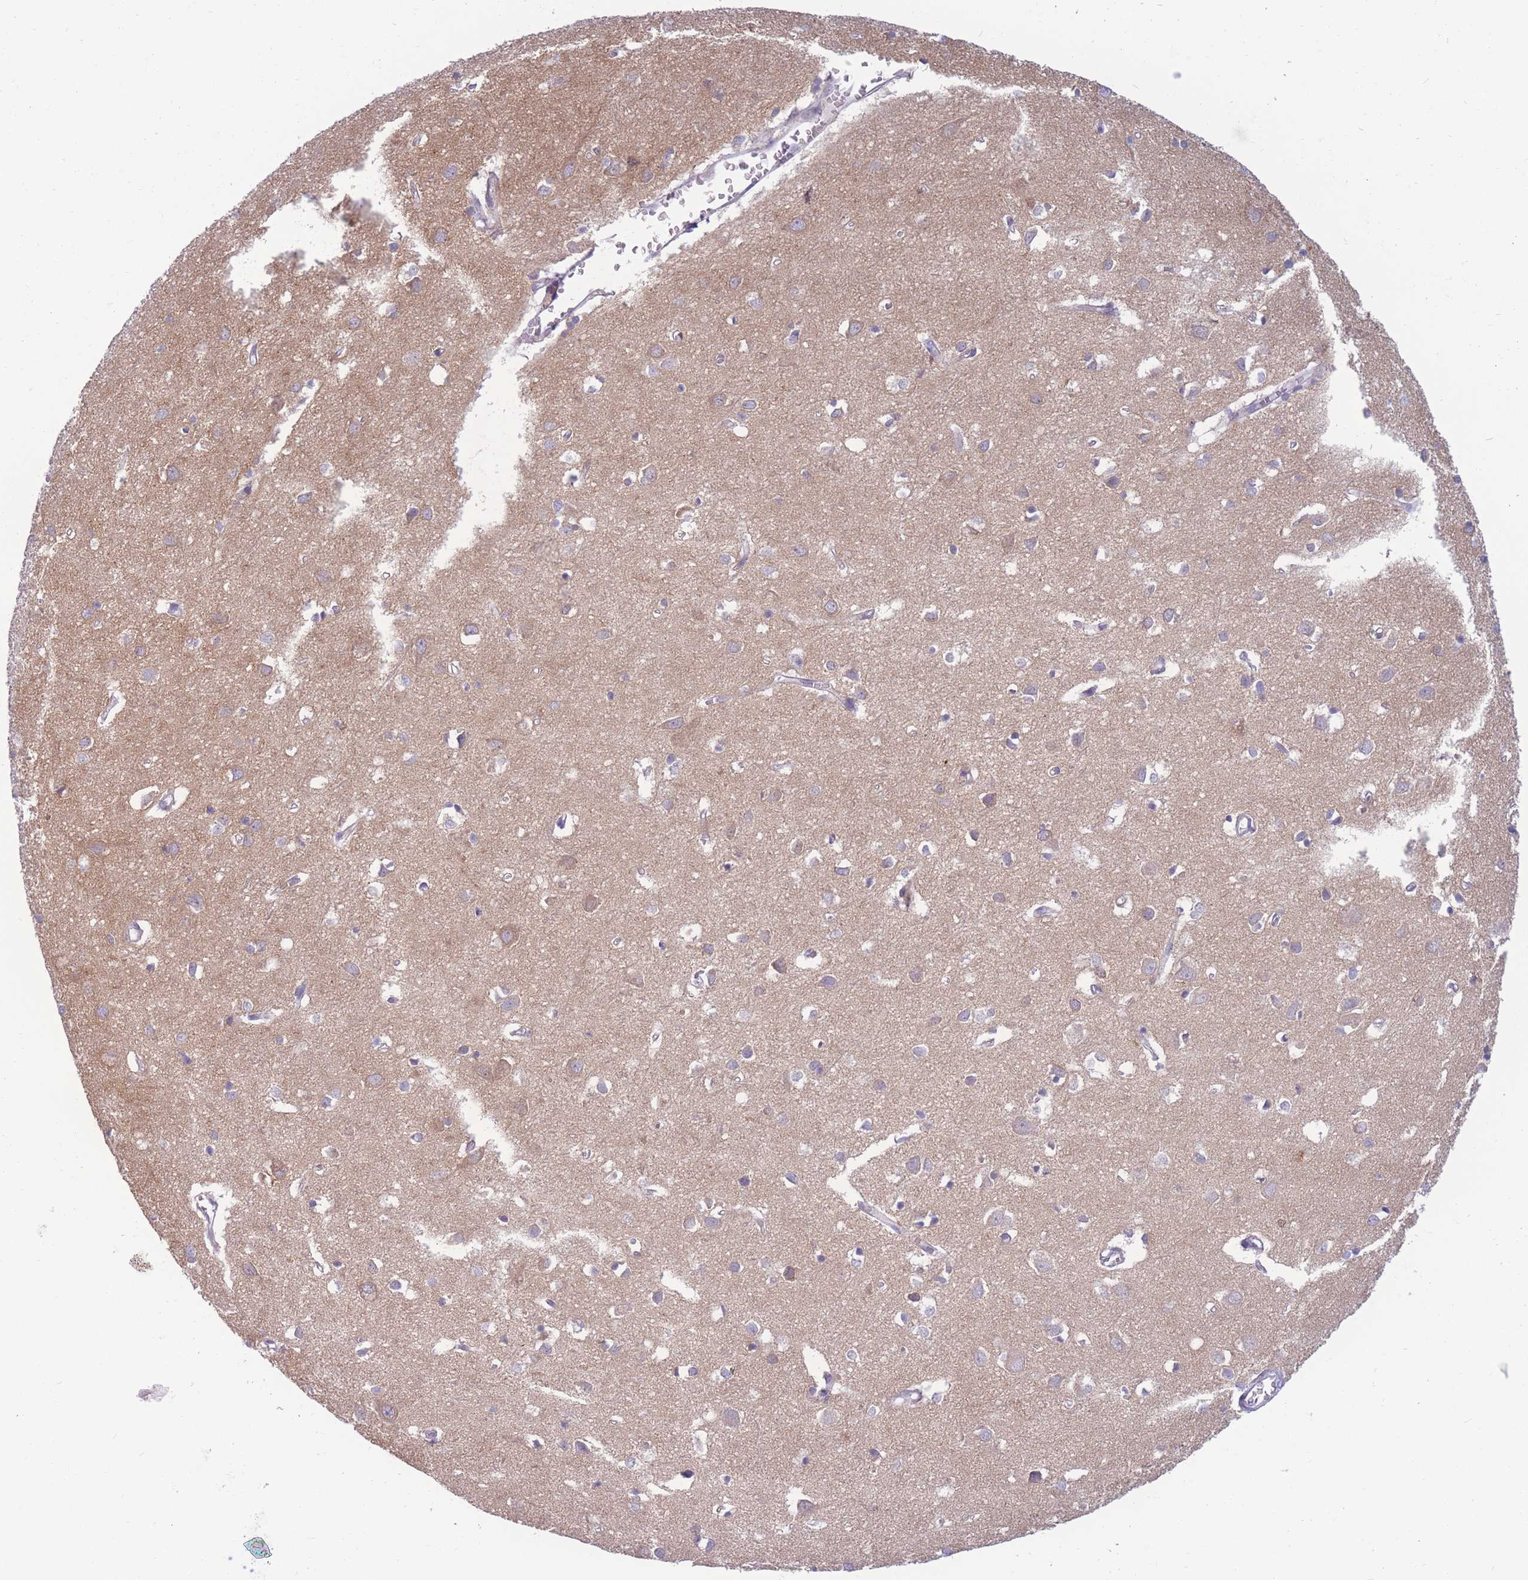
{"staining": {"intensity": "negative", "quantity": "none", "location": "none"}, "tissue": "cerebral cortex", "cell_type": "Endothelial cells", "image_type": "normal", "snomed": [{"axis": "morphology", "description": "Normal tissue, NOS"}, {"axis": "topography", "description": "Cerebral cortex"}], "caption": "Immunohistochemistry histopathology image of benign cerebral cortex: cerebral cortex stained with DAB (3,3'-diaminobenzidine) demonstrates no significant protein staining in endothelial cells.", "gene": "PDE4A", "patient": {"sex": "female", "age": 64}}